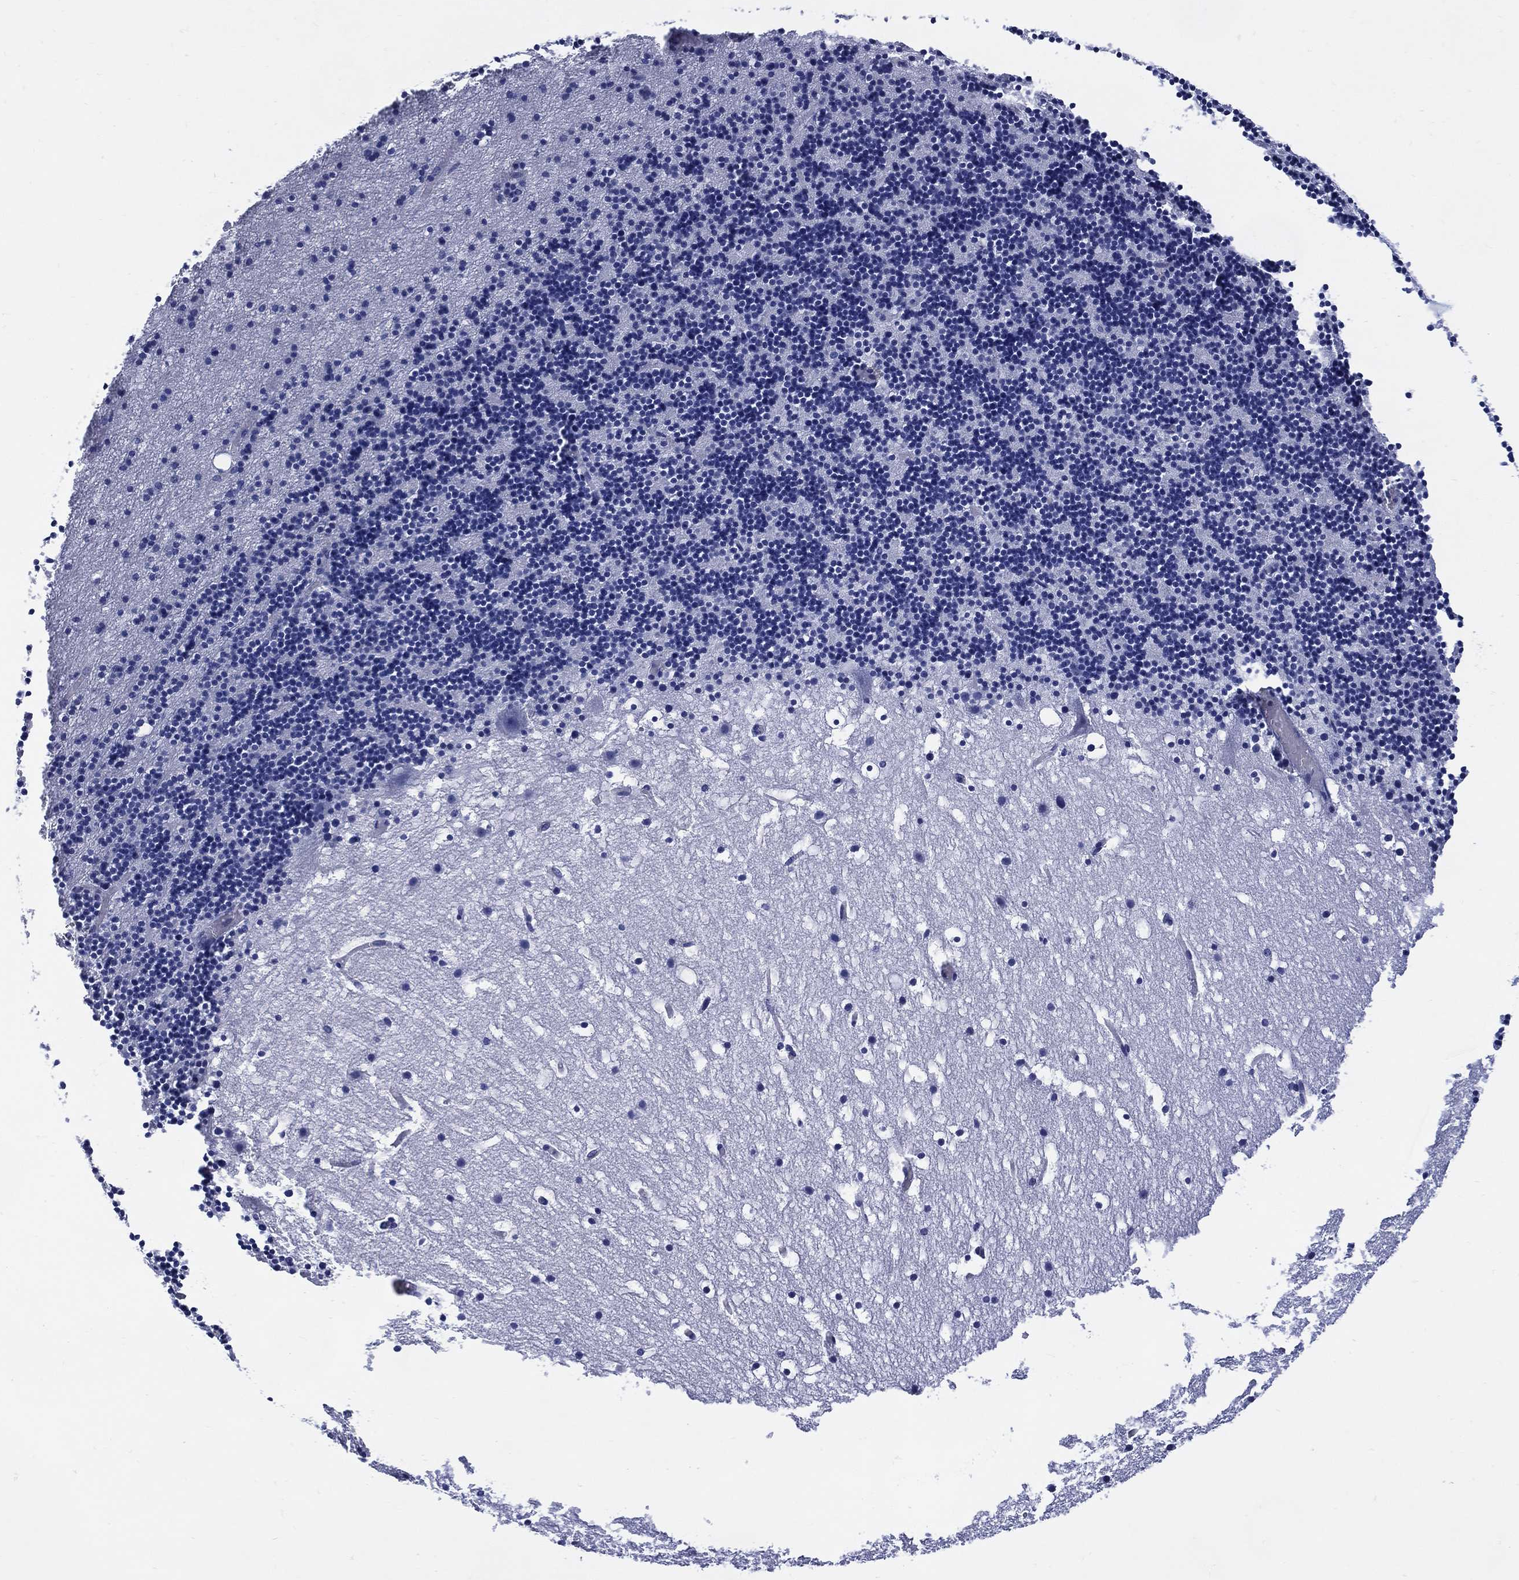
{"staining": {"intensity": "negative", "quantity": "none", "location": "none"}, "tissue": "cerebellum", "cell_type": "Cells in granular layer", "image_type": "normal", "snomed": [{"axis": "morphology", "description": "Normal tissue, NOS"}, {"axis": "topography", "description": "Cerebellum"}], "caption": "The immunohistochemistry (IHC) histopathology image has no significant staining in cells in granular layer of cerebellum.", "gene": "DDI1", "patient": {"sex": "male", "age": 37}}